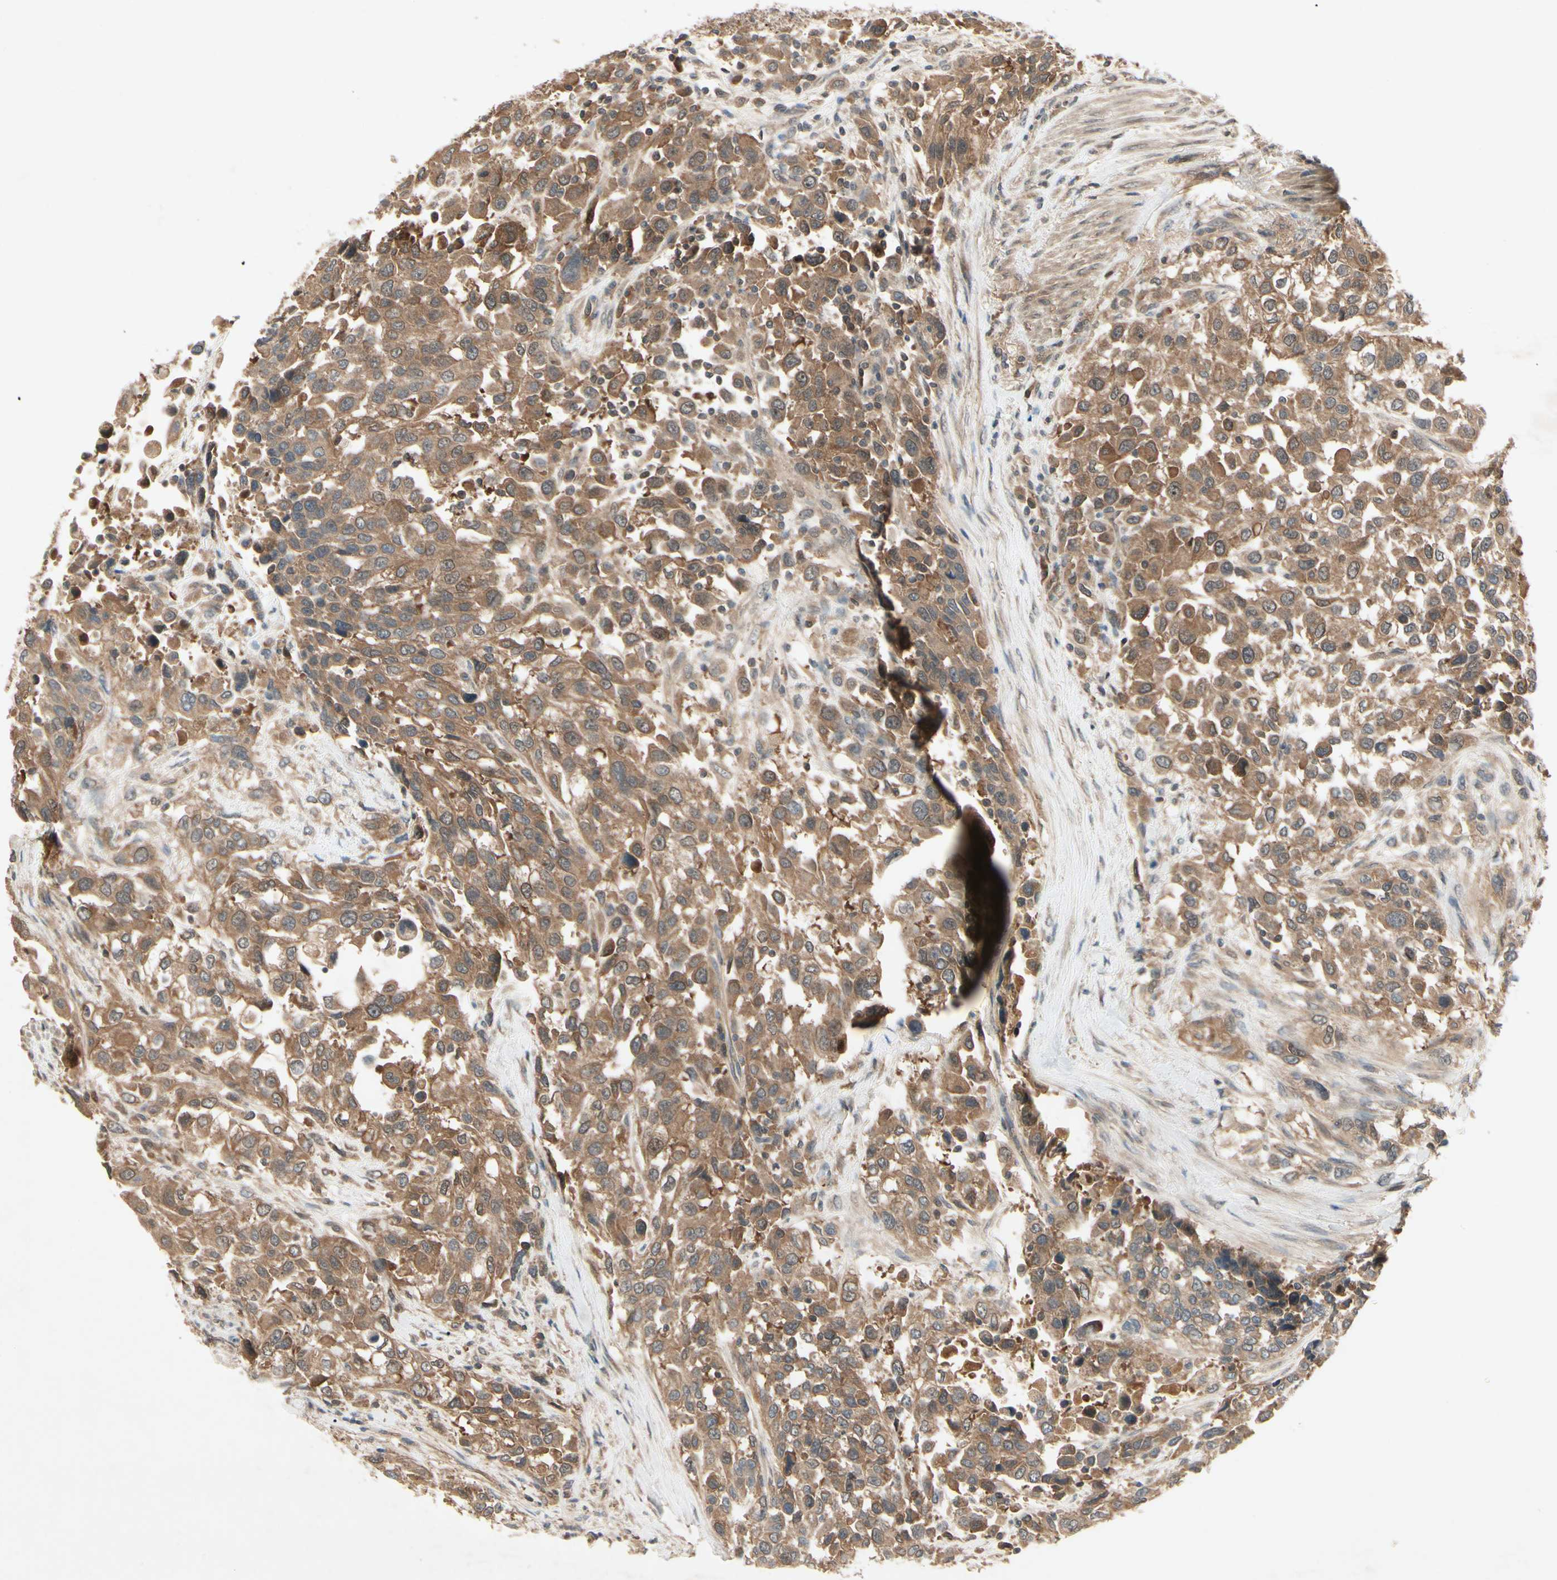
{"staining": {"intensity": "moderate", "quantity": ">75%", "location": "cytoplasmic/membranous"}, "tissue": "urothelial cancer", "cell_type": "Tumor cells", "image_type": "cancer", "snomed": [{"axis": "morphology", "description": "Urothelial carcinoma, High grade"}, {"axis": "topography", "description": "Urinary bladder"}], "caption": "Protein staining of urothelial carcinoma (high-grade) tissue demonstrates moderate cytoplasmic/membranous staining in about >75% of tumor cells. (DAB (3,3'-diaminobenzidine) IHC with brightfield microscopy, high magnification).", "gene": "RNF14", "patient": {"sex": "female", "age": 80}}